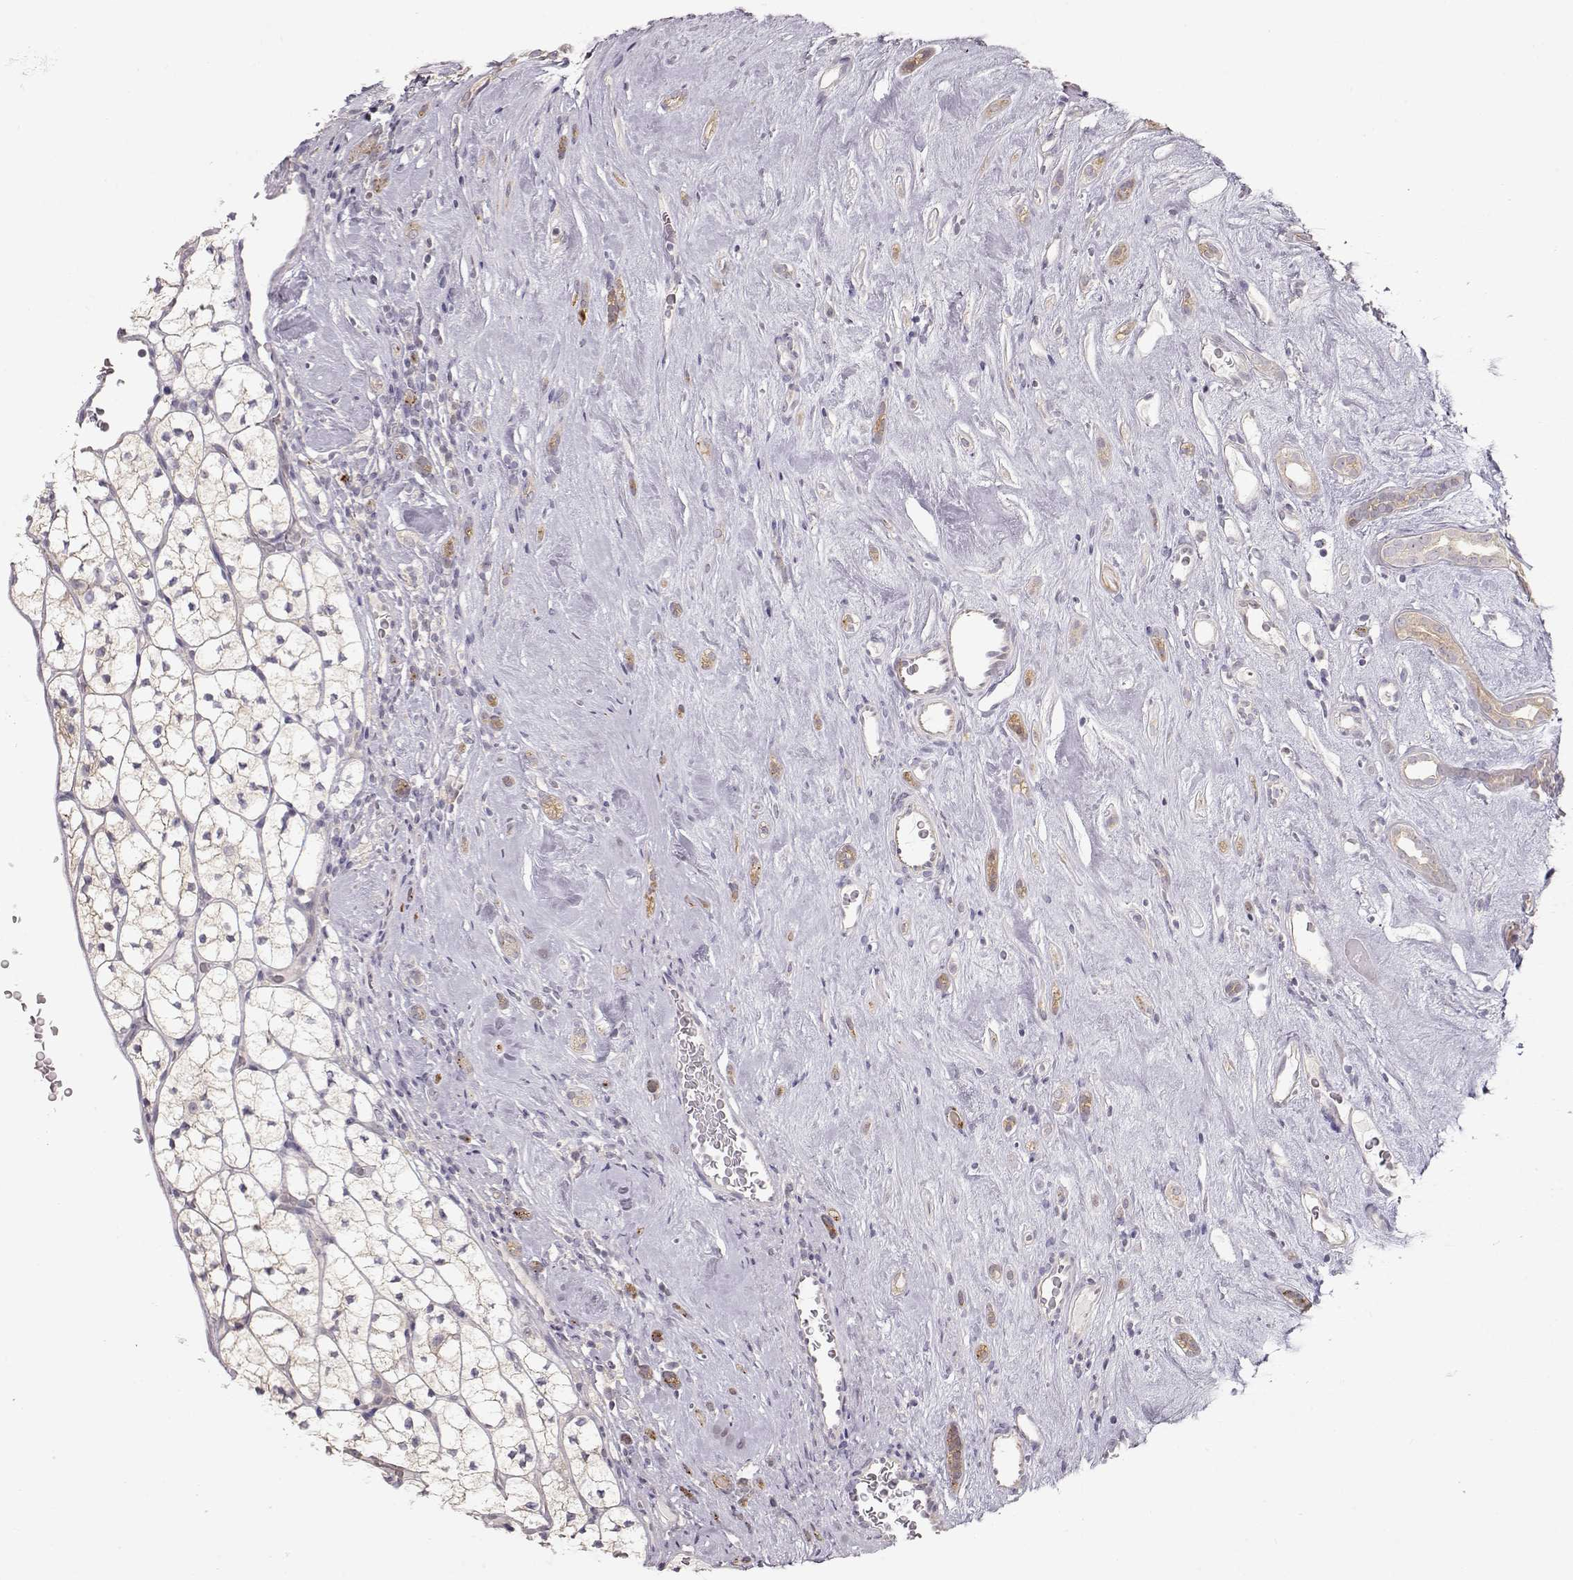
{"staining": {"intensity": "negative", "quantity": "none", "location": "none"}, "tissue": "renal cancer", "cell_type": "Tumor cells", "image_type": "cancer", "snomed": [{"axis": "morphology", "description": "Adenocarcinoma, NOS"}, {"axis": "topography", "description": "Kidney"}], "caption": "The photomicrograph exhibits no staining of tumor cells in renal adenocarcinoma.", "gene": "ARHGAP8", "patient": {"sex": "female", "age": 89}}